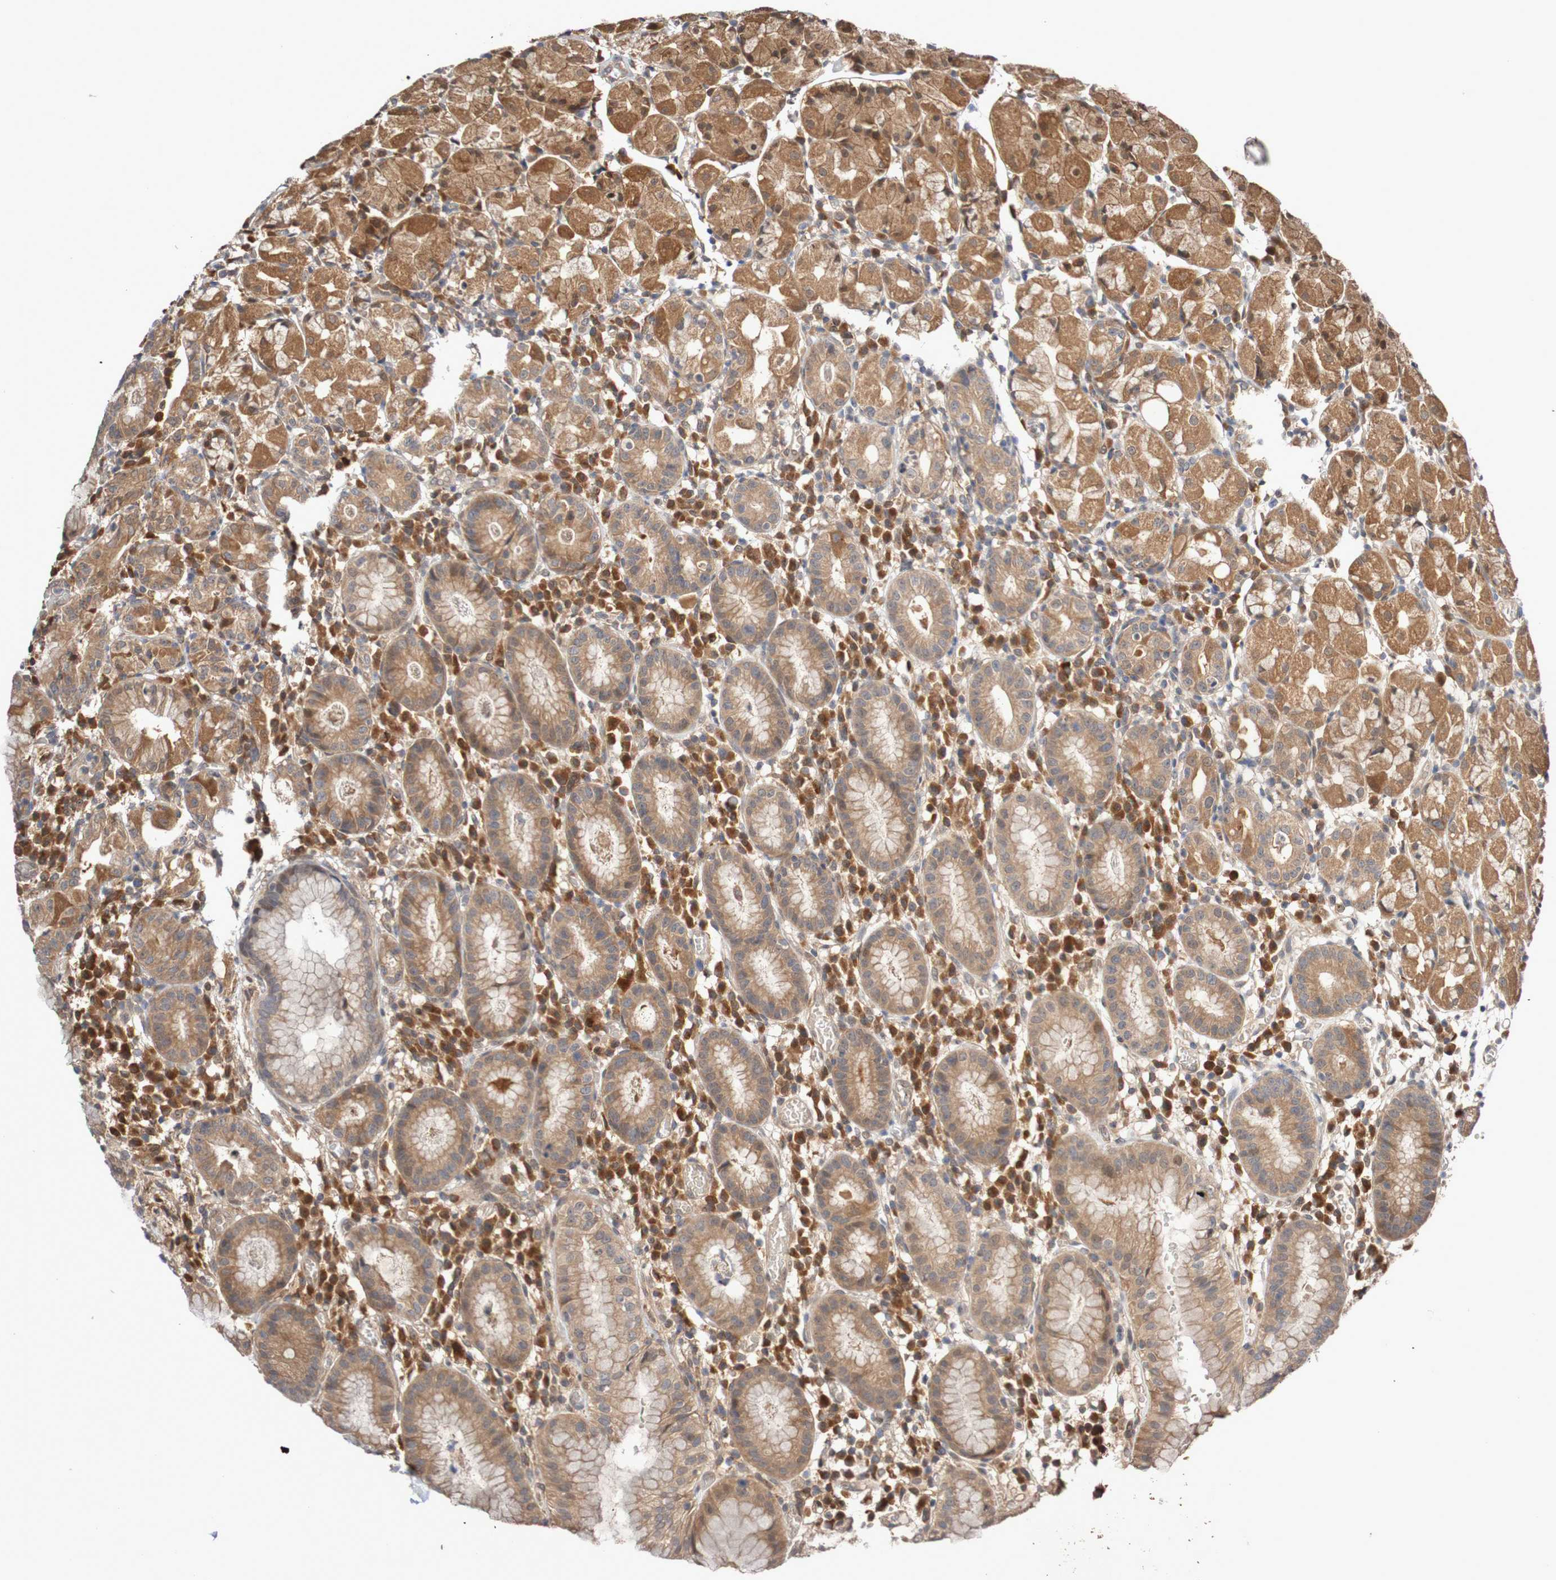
{"staining": {"intensity": "moderate", "quantity": ">75%", "location": "cytoplasmic/membranous"}, "tissue": "stomach", "cell_type": "Glandular cells", "image_type": "normal", "snomed": [{"axis": "morphology", "description": "Normal tissue, NOS"}, {"axis": "topography", "description": "Stomach"}, {"axis": "topography", "description": "Stomach, lower"}], "caption": "This is a histology image of immunohistochemistry staining of normal stomach, which shows moderate staining in the cytoplasmic/membranous of glandular cells.", "gene": "PHPT1", "patient": {"sex": "female", "age": 75}}